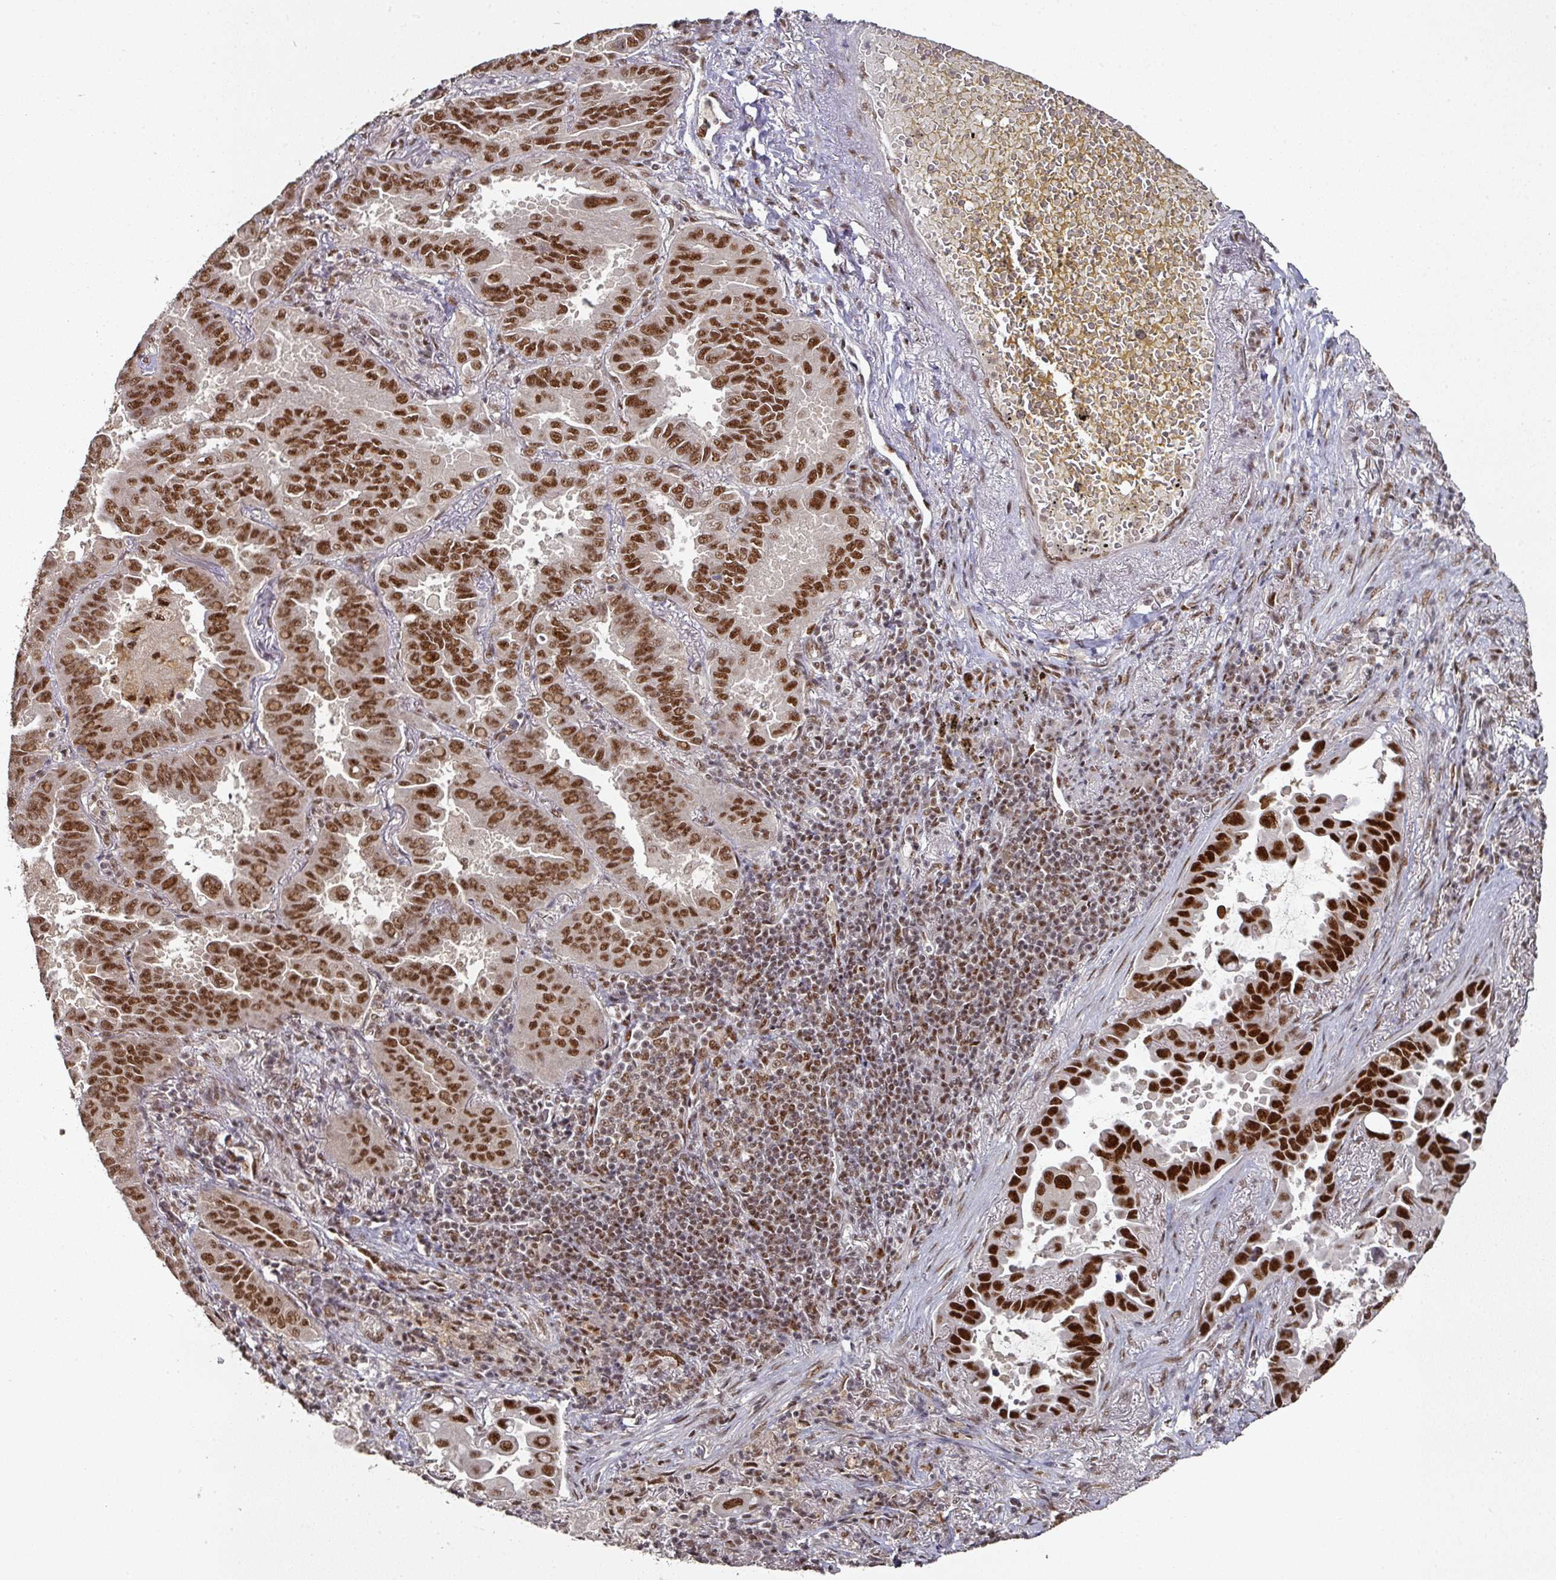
{"staining": {"intensity": "strong", "quantity": ">75%", "location": "cytoplasmic/membranous,nuclear"}, "tissue": "lung cancer", "cell_type": "Tumor cells", "image_type": "cancer", "snomed": [{"axis": "morphology", "description": "Adenocarcinoma, NOS"}, {"axis": "topography", "description": "Lung"}], "caption": "Immunohistochemical staining of lung adenocarcinoma reveals strong cytoplasmic/membranous and nuclear protein staining in about >75% of tumor cells.", "gene": "MEPCE", "patient": {"sex": "male", "age": 64}}